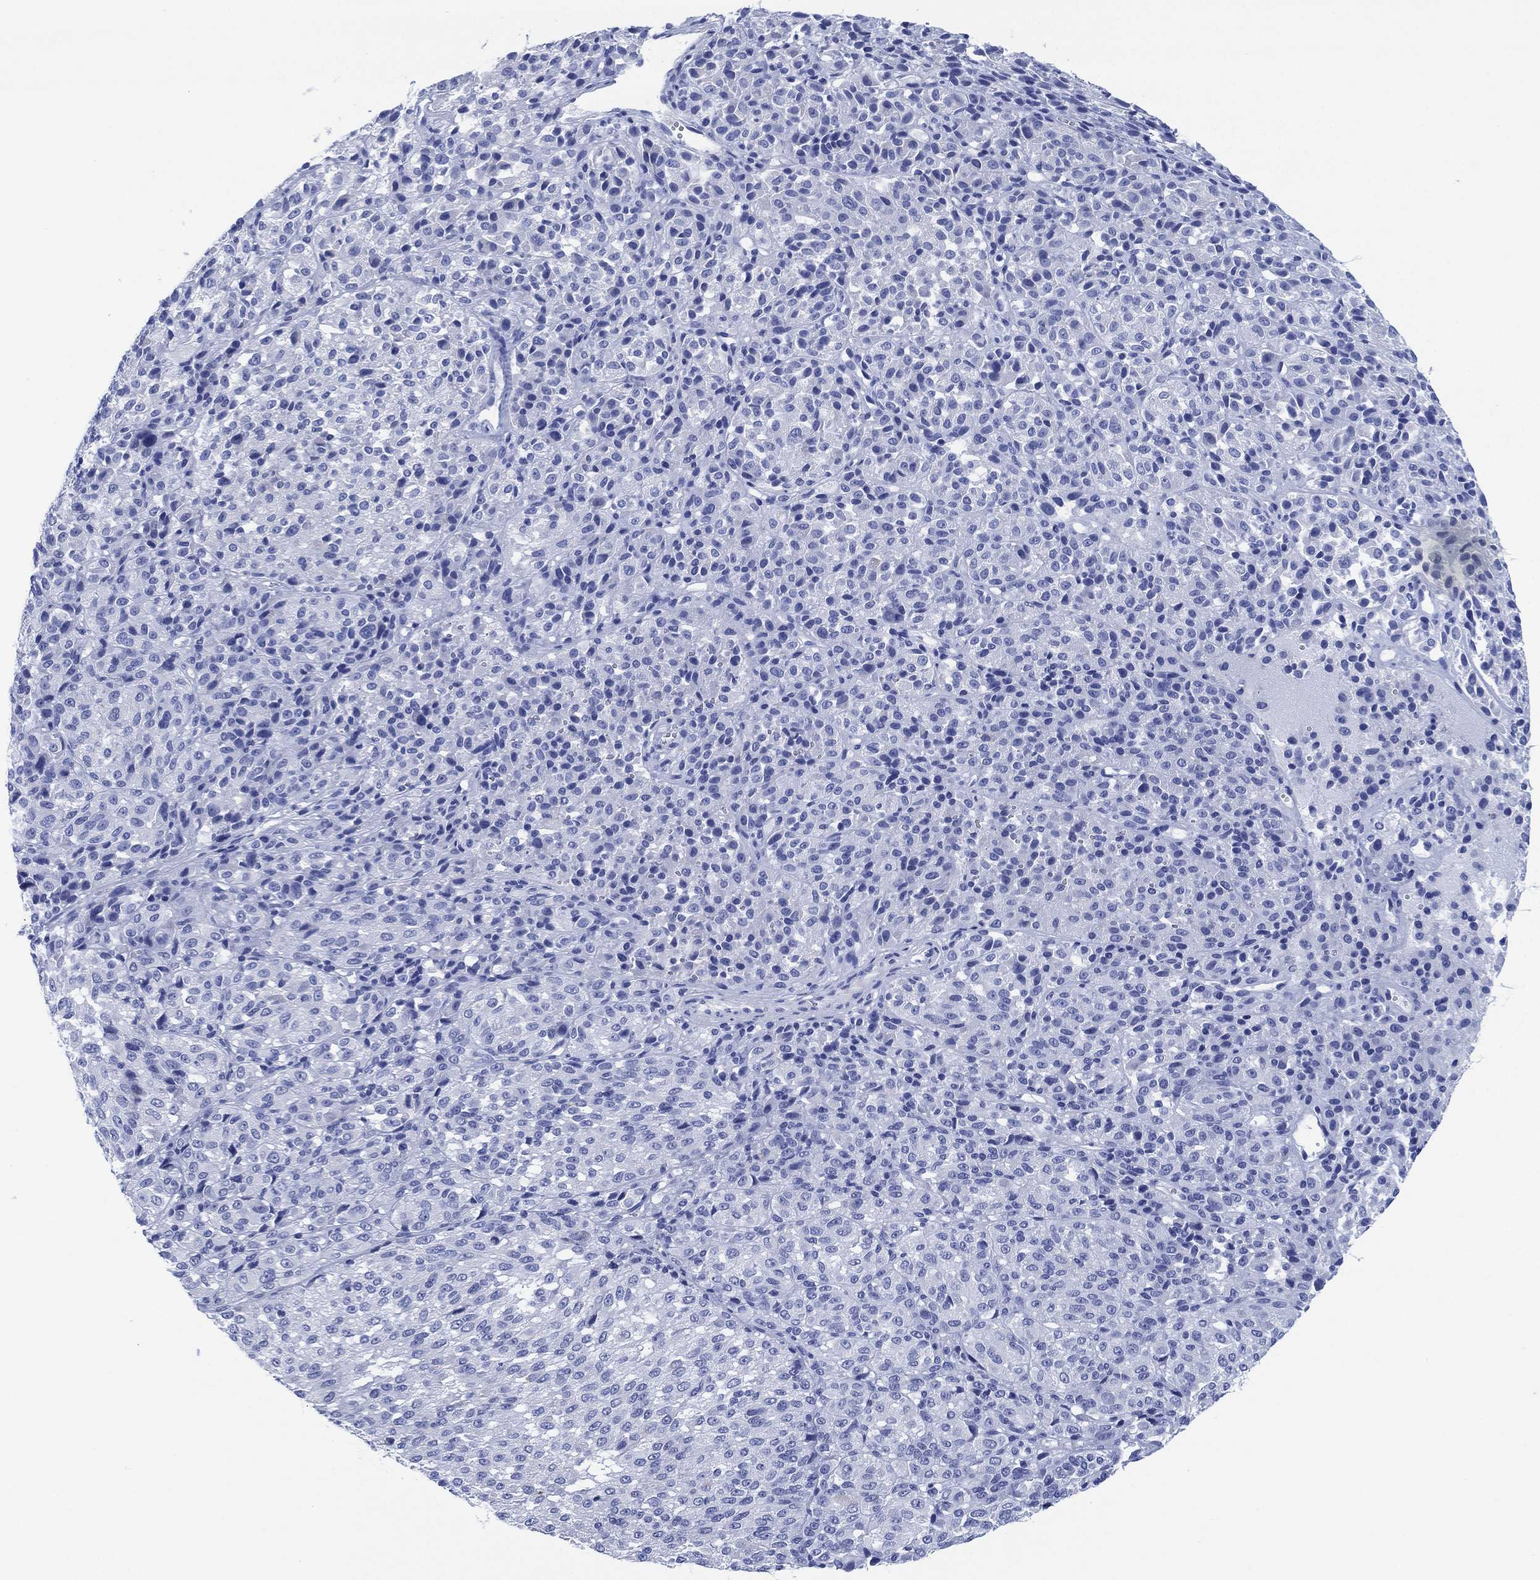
{"staining": {"intensity": "negative", "quantity": "none", "location": "none"}, "tissue": "melanoma", "cell_type": "Tumor cells", "image_type": "cancer", "snomed": [{"axis": "morphology", "description": "Malignant melanoma, Metastatic site"}, {"axis": "topography", "description": "Brain"}], "caption": "This micrograph is of malignant melanoma (metastatic site) stained with immunohistochemistry to label a protein in brown with the nuclei are counter-stained blue. There is no expression in tumor cells. The staining was performed using DAB to visualize the protein expression in brown, while the nuclei were stained in blue with hematoxylin (Magnification: 20x).", "gene": "SLC9C2", "patient": {"sex": "female", "age": 56}}